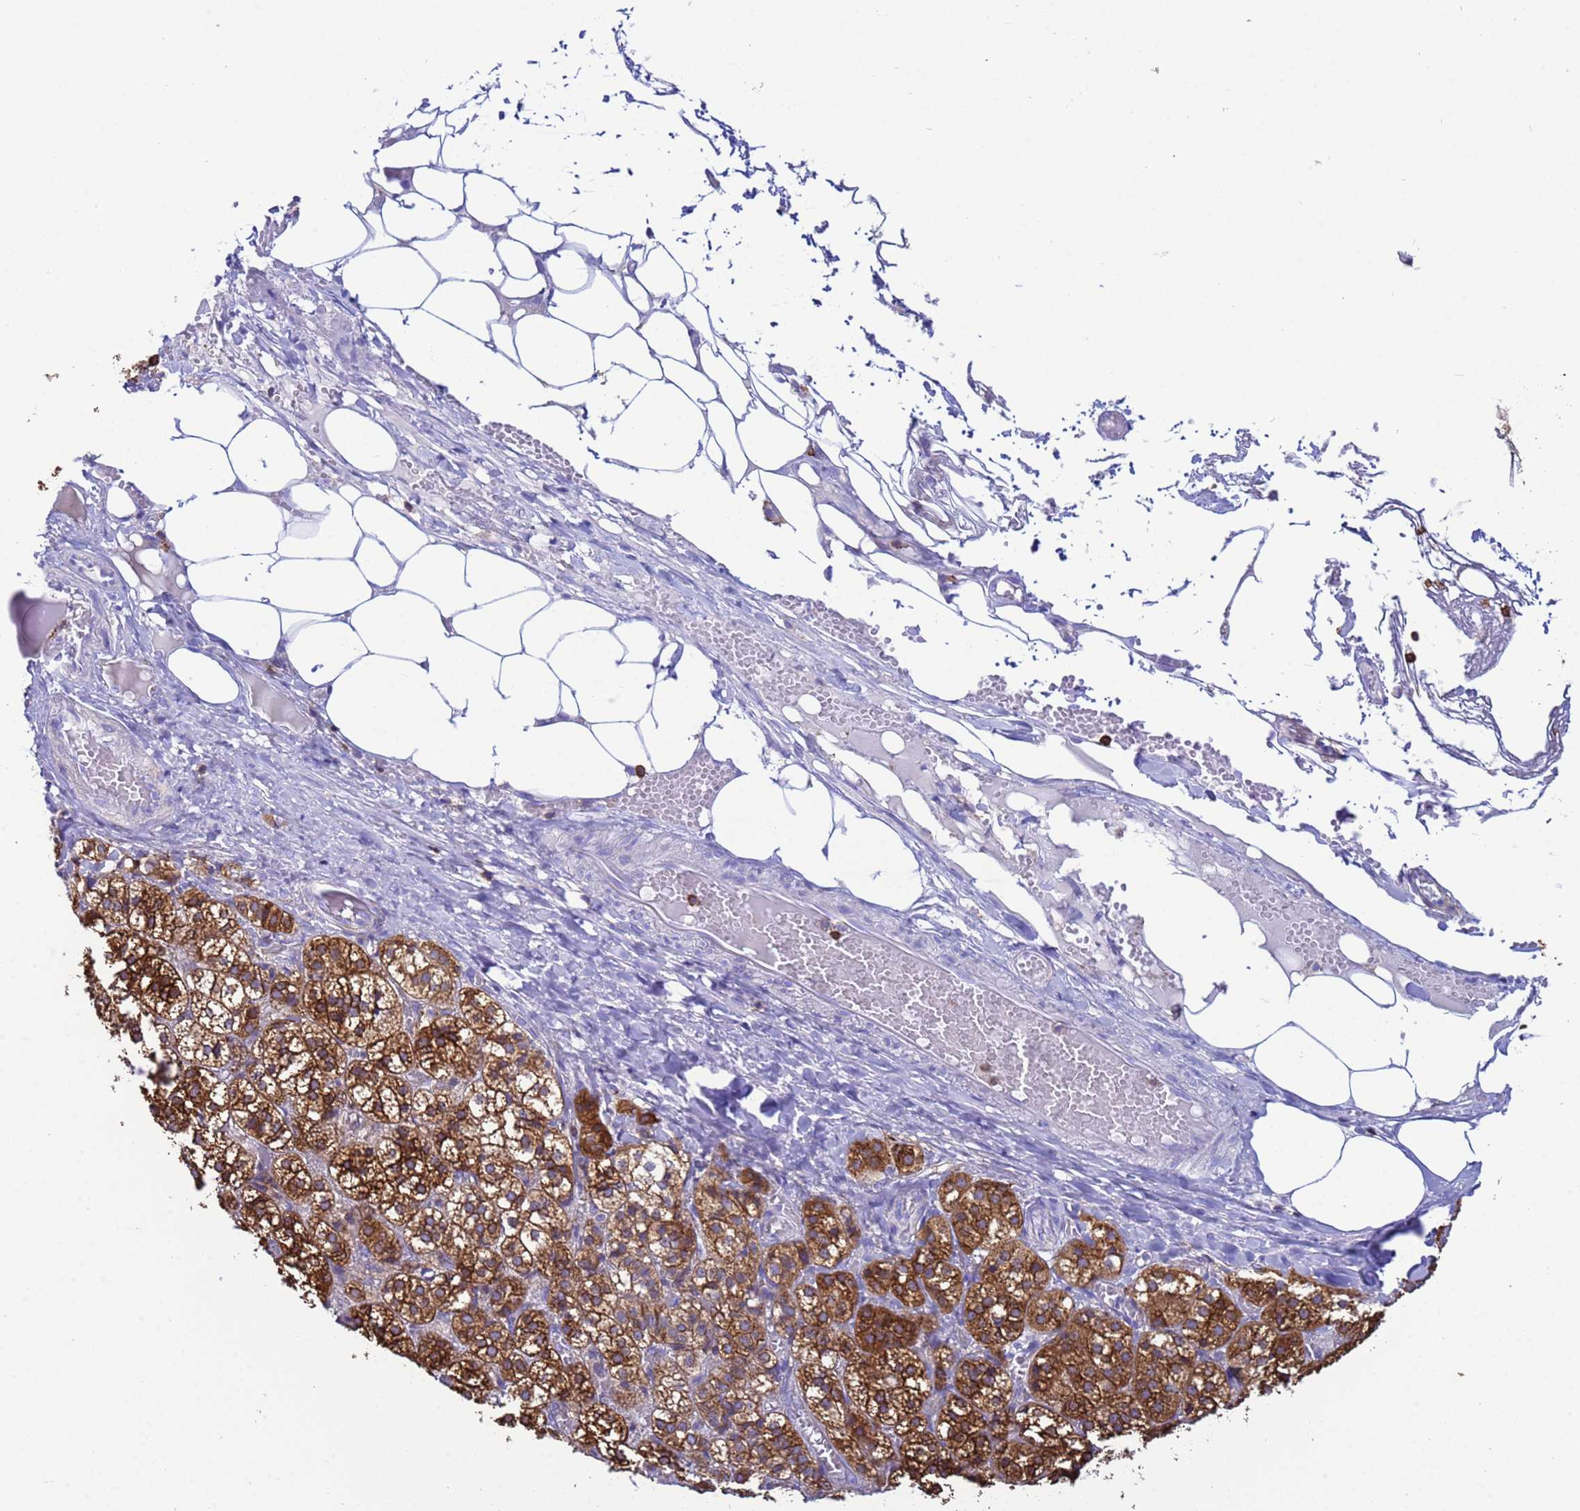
{"staining": {"intensity": "strong", "quantity": ">75%", "location": "cytoplasmic/membranous"}, "tissue": "adrenal gland", "cell_type": "Glandular cells", "image_type": "normal", "snomed": [{"axis": "morphology", "description": "Normal tissue, NOS"}, {"axis": "topography", "description": "Adrenal gland"}], "caption": "Protein staining shows strong cytoplasmic/membranous expression in about >75% of glandular cells in unremarkable adrenal gland. The staining is performed using DAB brown chromogen to label protein expression. The nuclei are counter-stained blue using hematoxylin.", "gene": "EZR", "patient": {"sex": "female", "age": 61}}